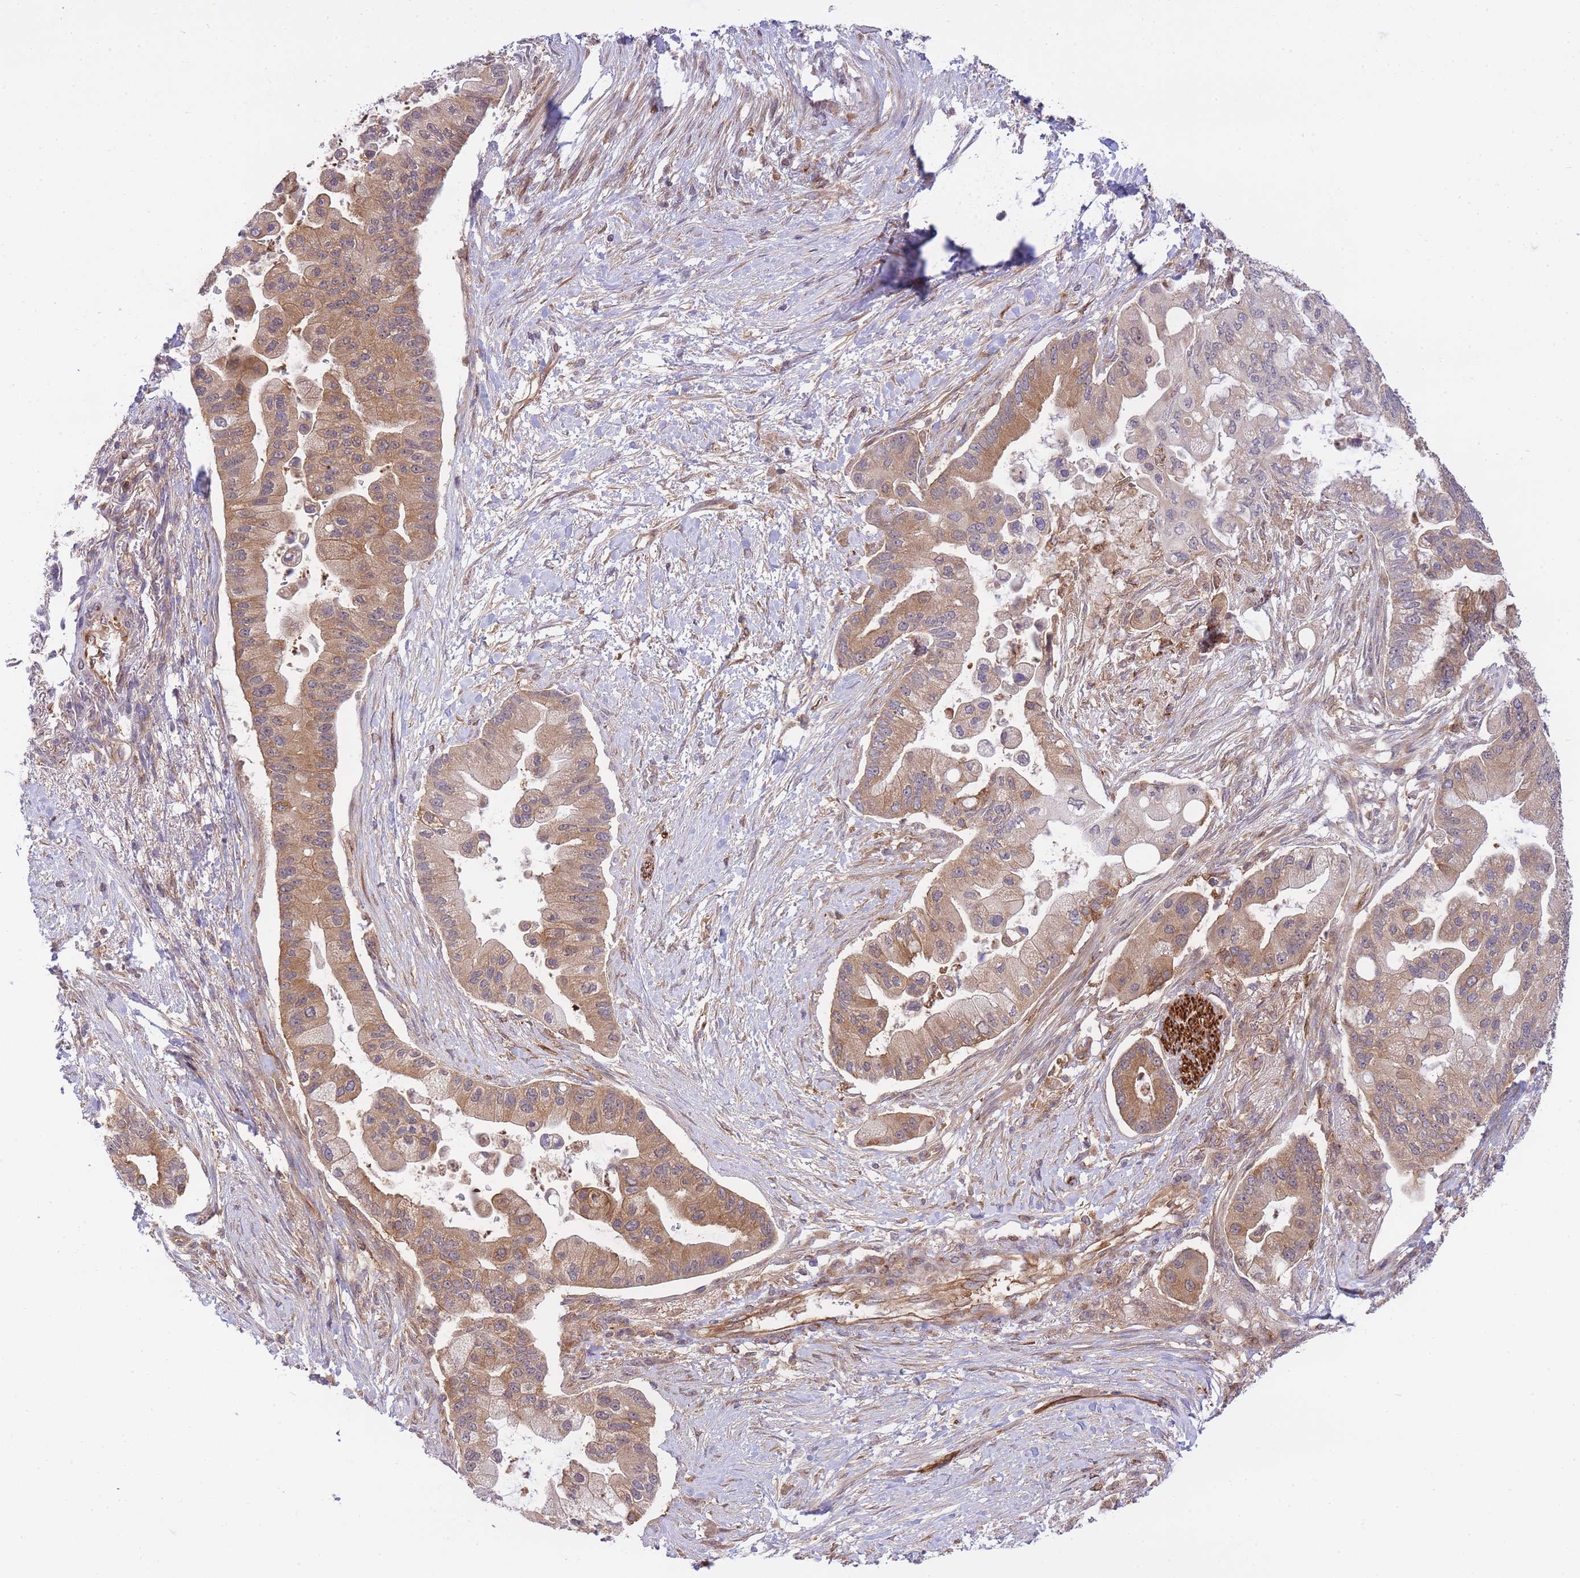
{"staining": {"intensity": "moderate", "quantity": ">75%", "location": "cytoplasmic/membranous"}, "tissue": "pancreatic cancer", "cell_type": "Tumor cells", "image_type": "cancer", "snomed": [{"axis": "morphology", "description": "Adenocarcinoma, NOS"}, {"axis": "topography", "description": "Pancreas"}], "caption": "Protein staining displays moderate cytoplasmic/membranous positivity in about >75% of tumor cells in pancreatic adenocarcinoma.", "gene": "EXOSC8", "patient": {"sex": "male", "age": 57}}